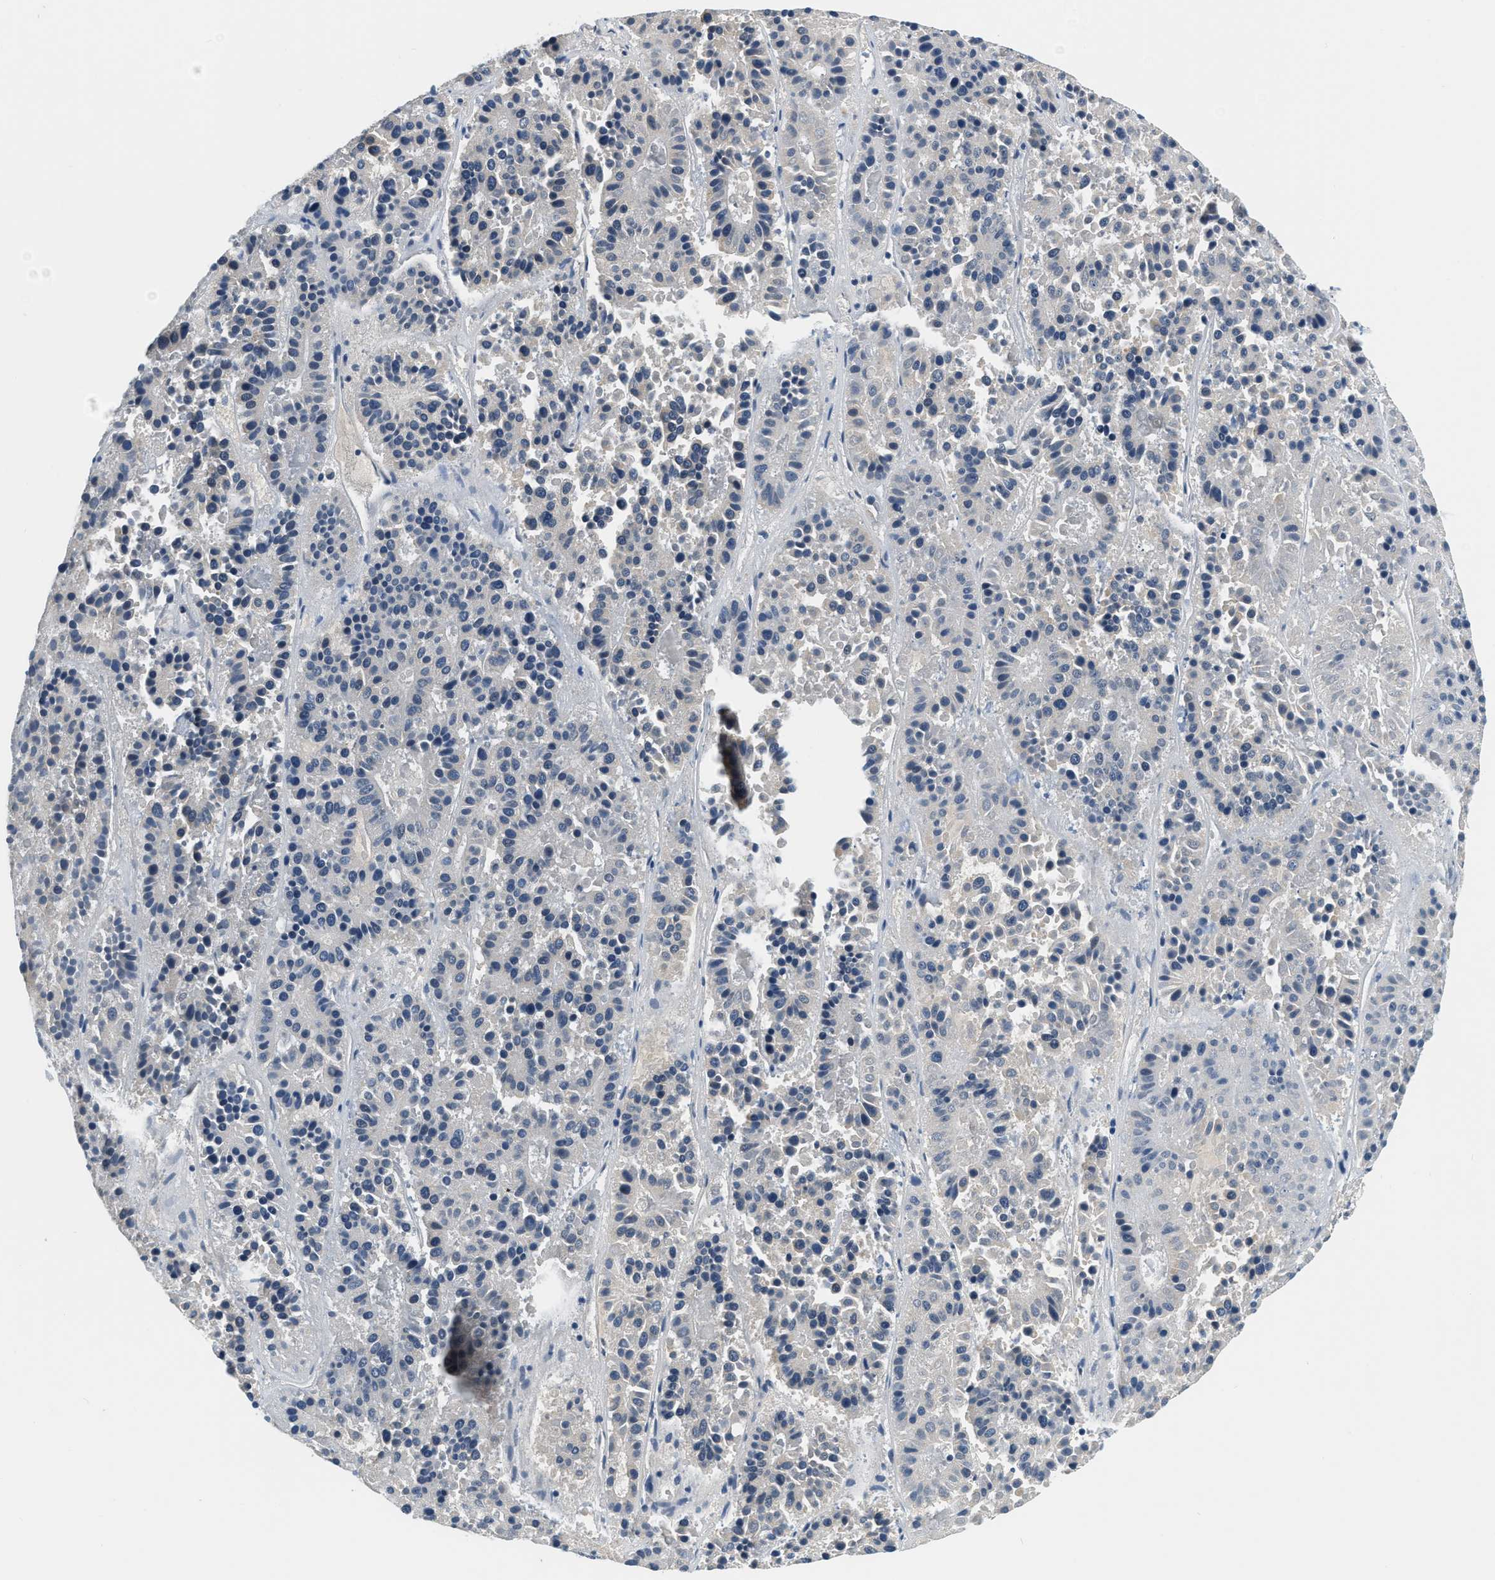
{"staining": {"intensity": "negative", "quantity": "none", "location": "none"}, "tissue": "pancreatic cancer", "cell_type": "Tumor cells", "image_type": "cancer", "snomed": [{"axis": "morphology", "description": "Adenocarcinoma, NOS"}, {"axis": "topography", "description": "Pancreas"}], "caption": "This is an IHC histopathology image of human pancreatic cancer (adenocarcinoma). There is no staining in tumor cells.", "gene": "YAE1", "patient": {"sex": "male", "age": 50}}